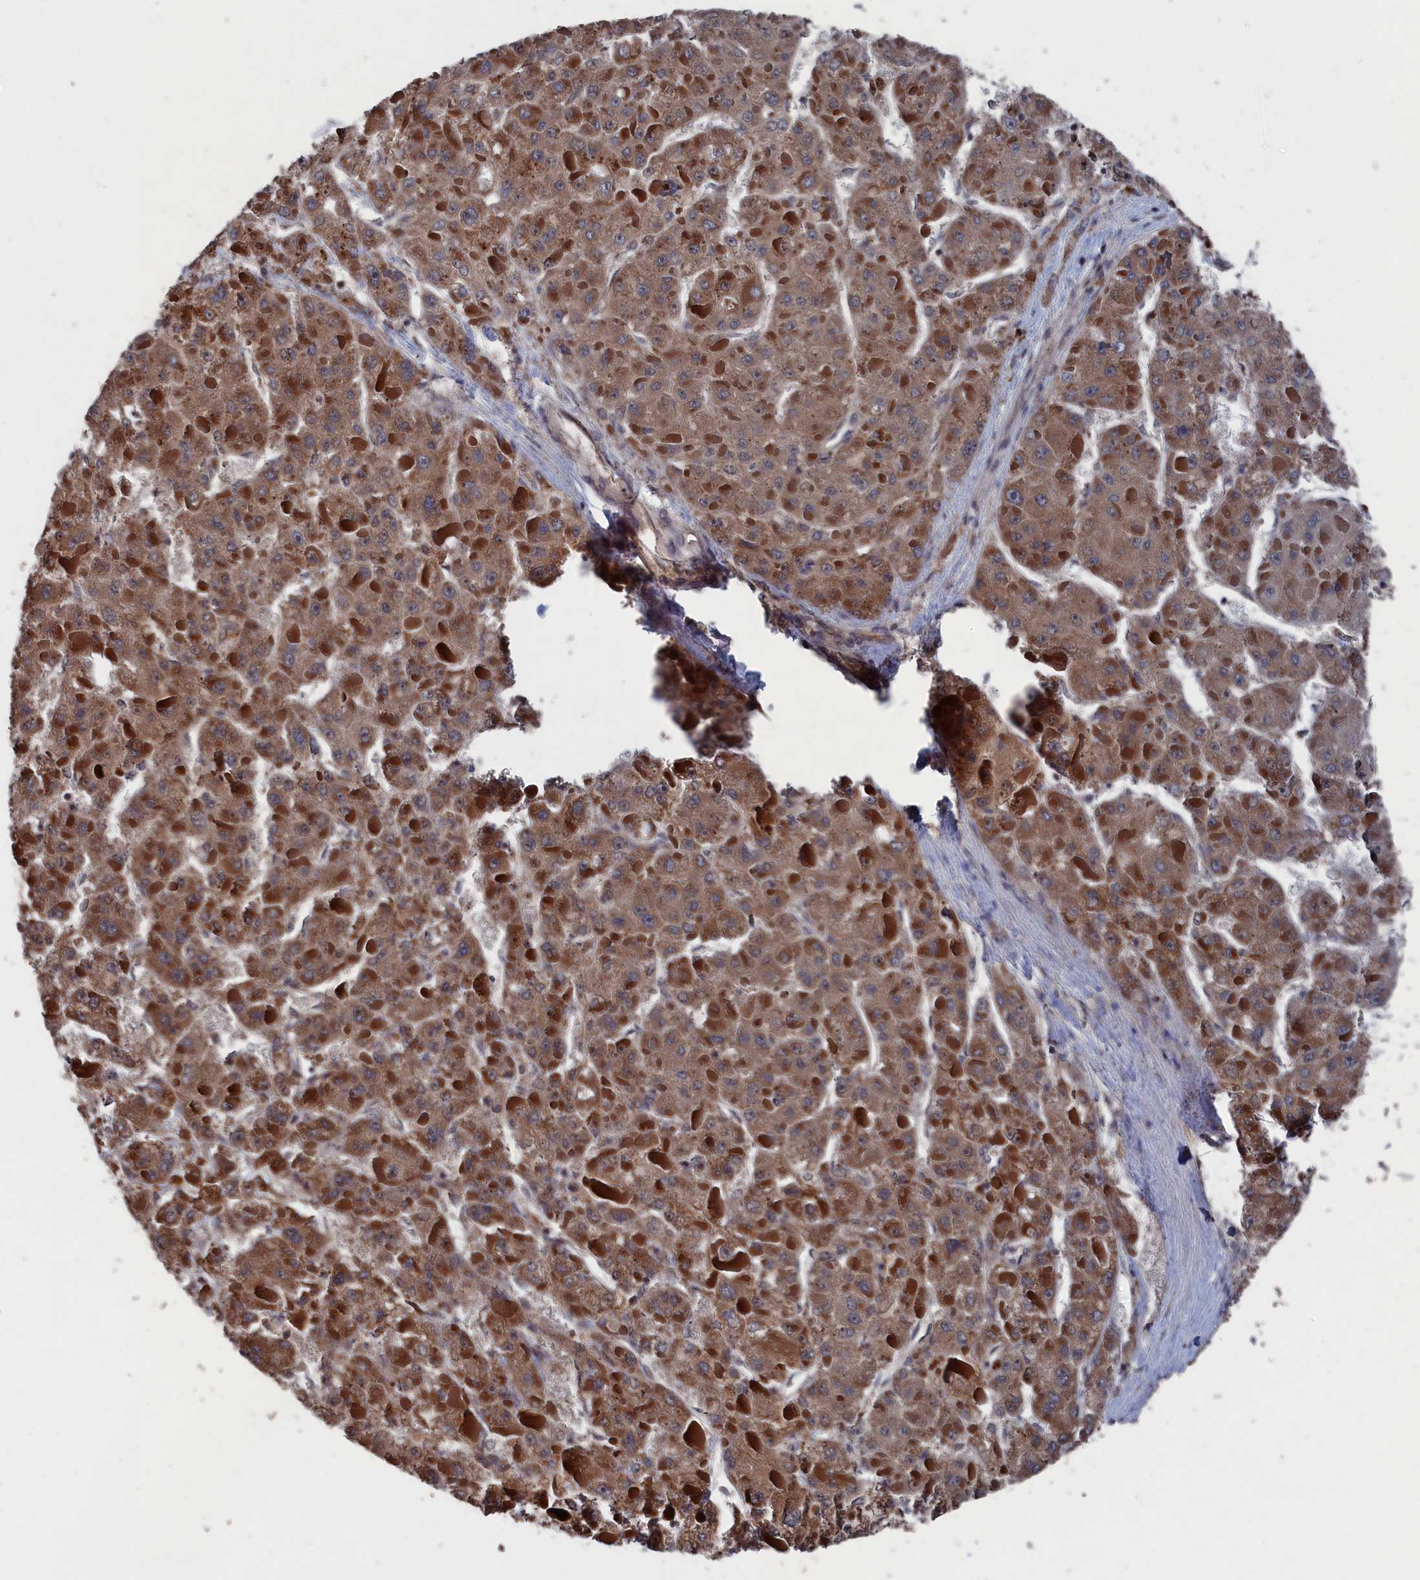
{"staining": {"intensity": "moderate", "quantity": ">75%", "location": "cytoplasmic/membranous"}, "tissue": "liver cancer", "cell_type": "Tumor cells", "image_type": "cancer", "snomed": [{"axis": "morphology", "description": "Carcinoma, Hepatocellular, NOS"}, {"axis": "topography", "description": "Liver"}], "caption": "Liver cancer stained with a protein marker shows moderate staining in tumor cells.", "gene": "PDE12", "patient": {"sex": "female", "age": 73}}